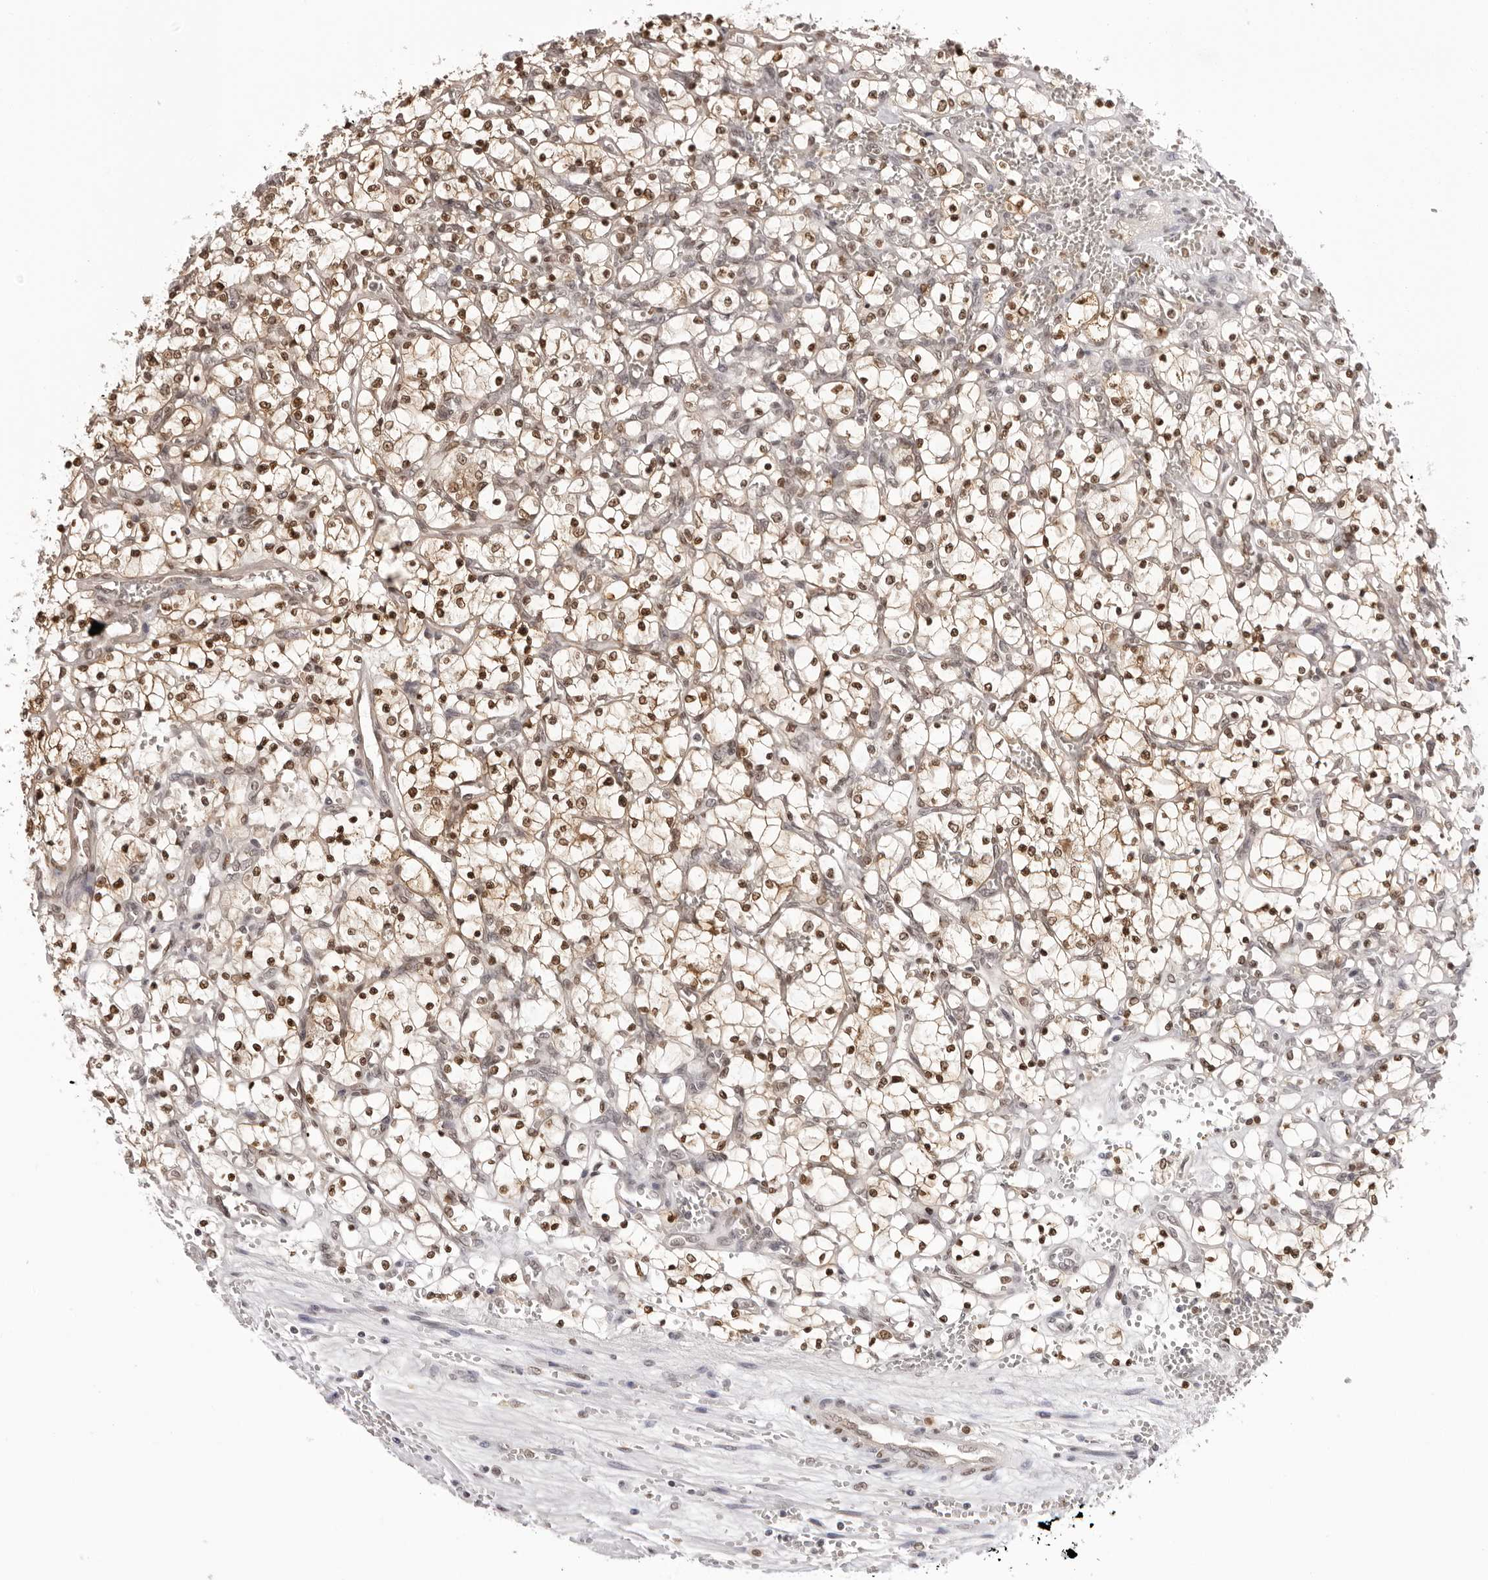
{"staining": {"intensity": "moderate", "quantity": ">75%", "location": "cytoplasmic/membranous,nuclear"}, "tissue": "renal cancer", "cell_type": "Tumor cells", "image_type": "cancer", "snomed": [{"axis": "morphology", "description": "Adenocarcinoma, NOS"}, {"axis": "topography", "description": "Kidney"}], "caption": "Human renal adenocarcinoma stained for a protein (brown) reveals moderate cytoplasmic/membranous and nuclear positive expression in approximately >75% of tumor cells.", "gene": "HSPA4", "patient": {"sex": "female", "age": 69}}